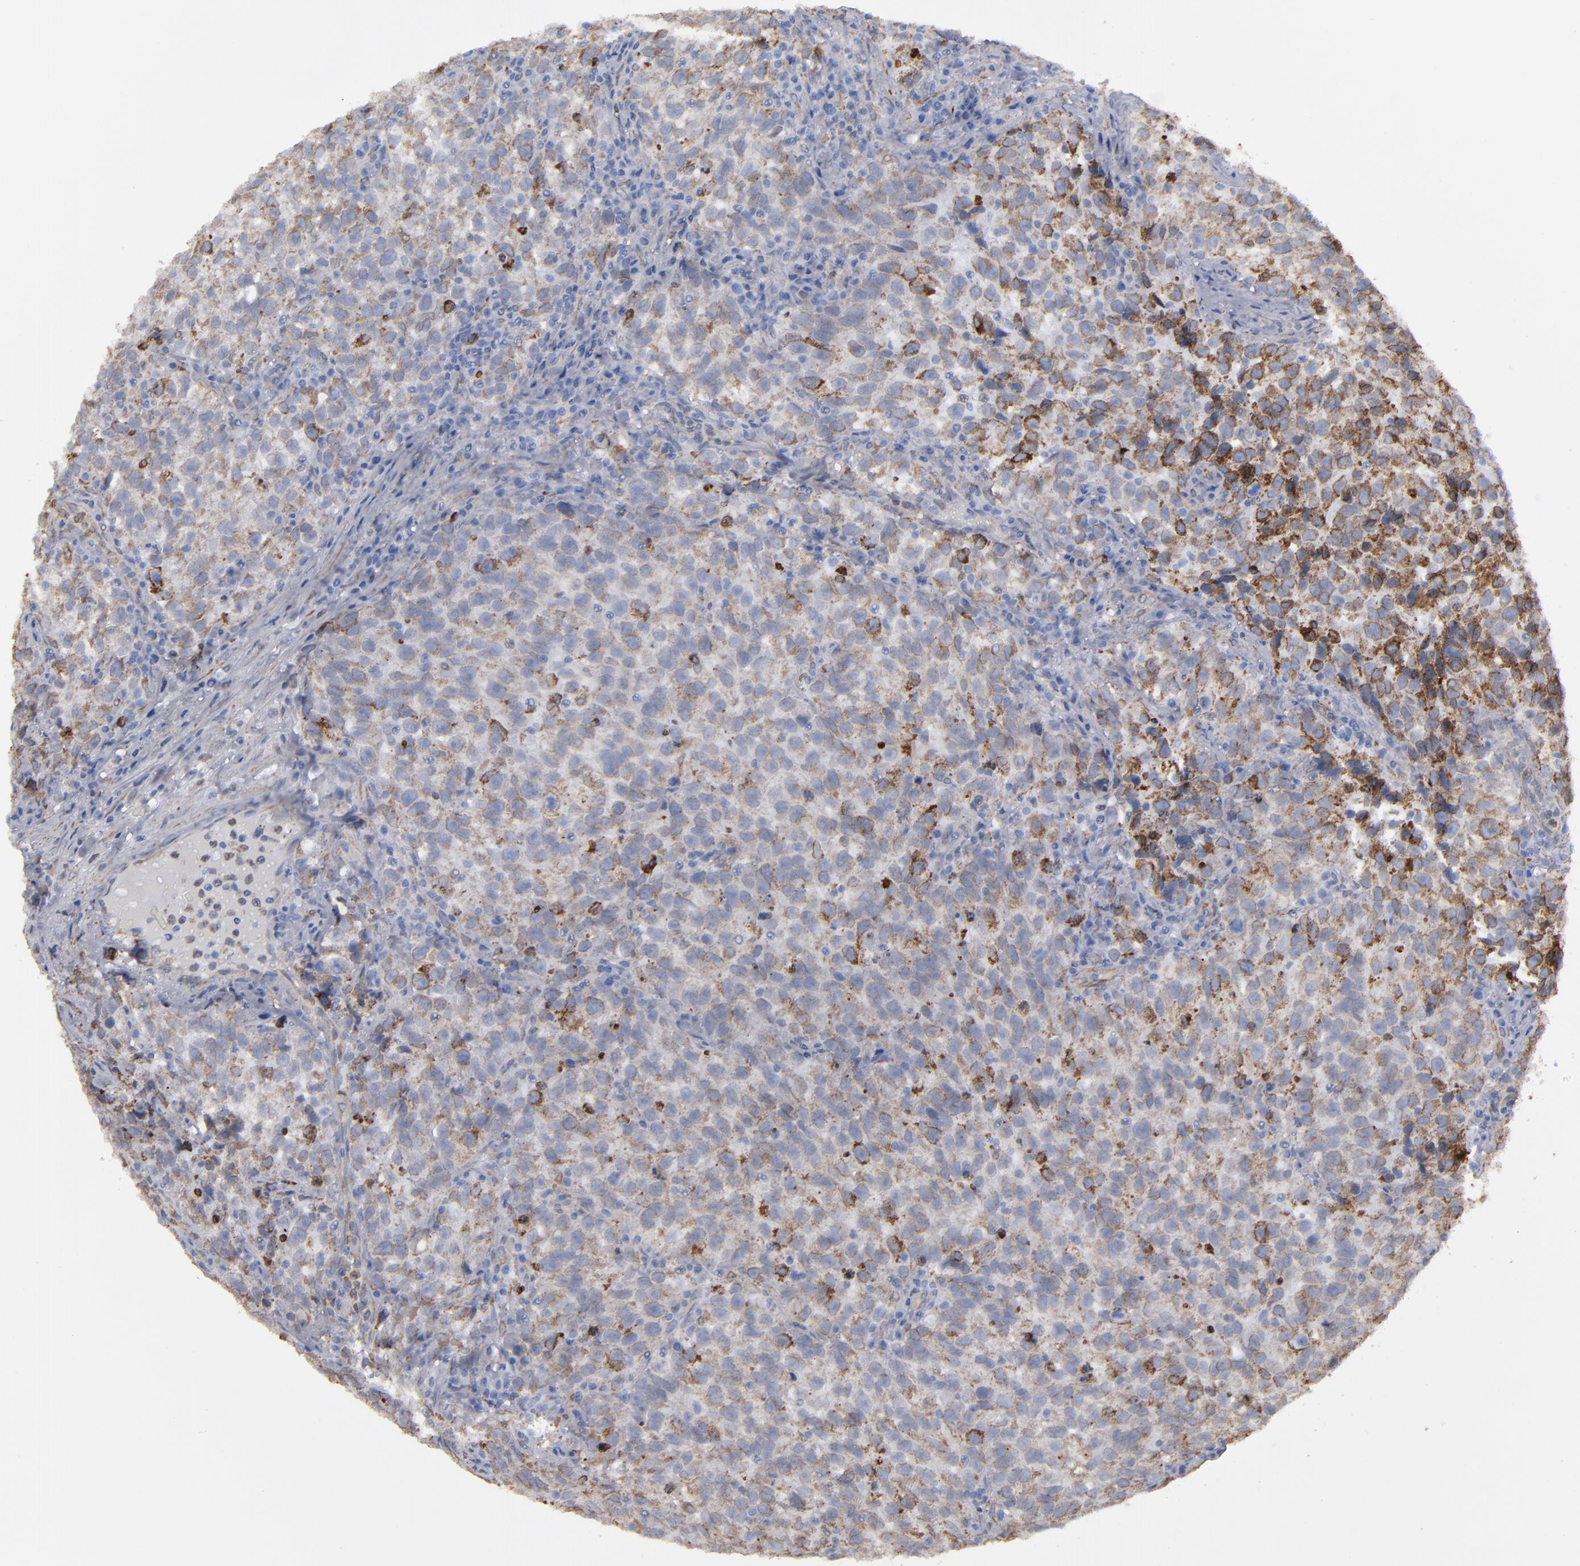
{"staining": {"intensity": "weak", "quantity": "25%-75%", "location": "cytoplasmic/membranous"}, "tissue": "testis cancer", "cell_type": "Tumor cells", "image_type": "cancer", "snomed": [{"axis": "morphology", "description": "Seminoma, NOS"}, {"axis": "topography", "description": "Testis"}], "caption": "Protein expression analysis of testis cancer exhibits weak cytoplasmic/membranous positivity in approximately 25%-75% of tumor cells. Using DAB (3,3'-diaminobenzidine) (brown) and hematoxylin (blue) stains, captured at high magnification using brightfield microscopy.", "gene": "ERLIN2", "patient": {"sex": "male", "age": 38}}